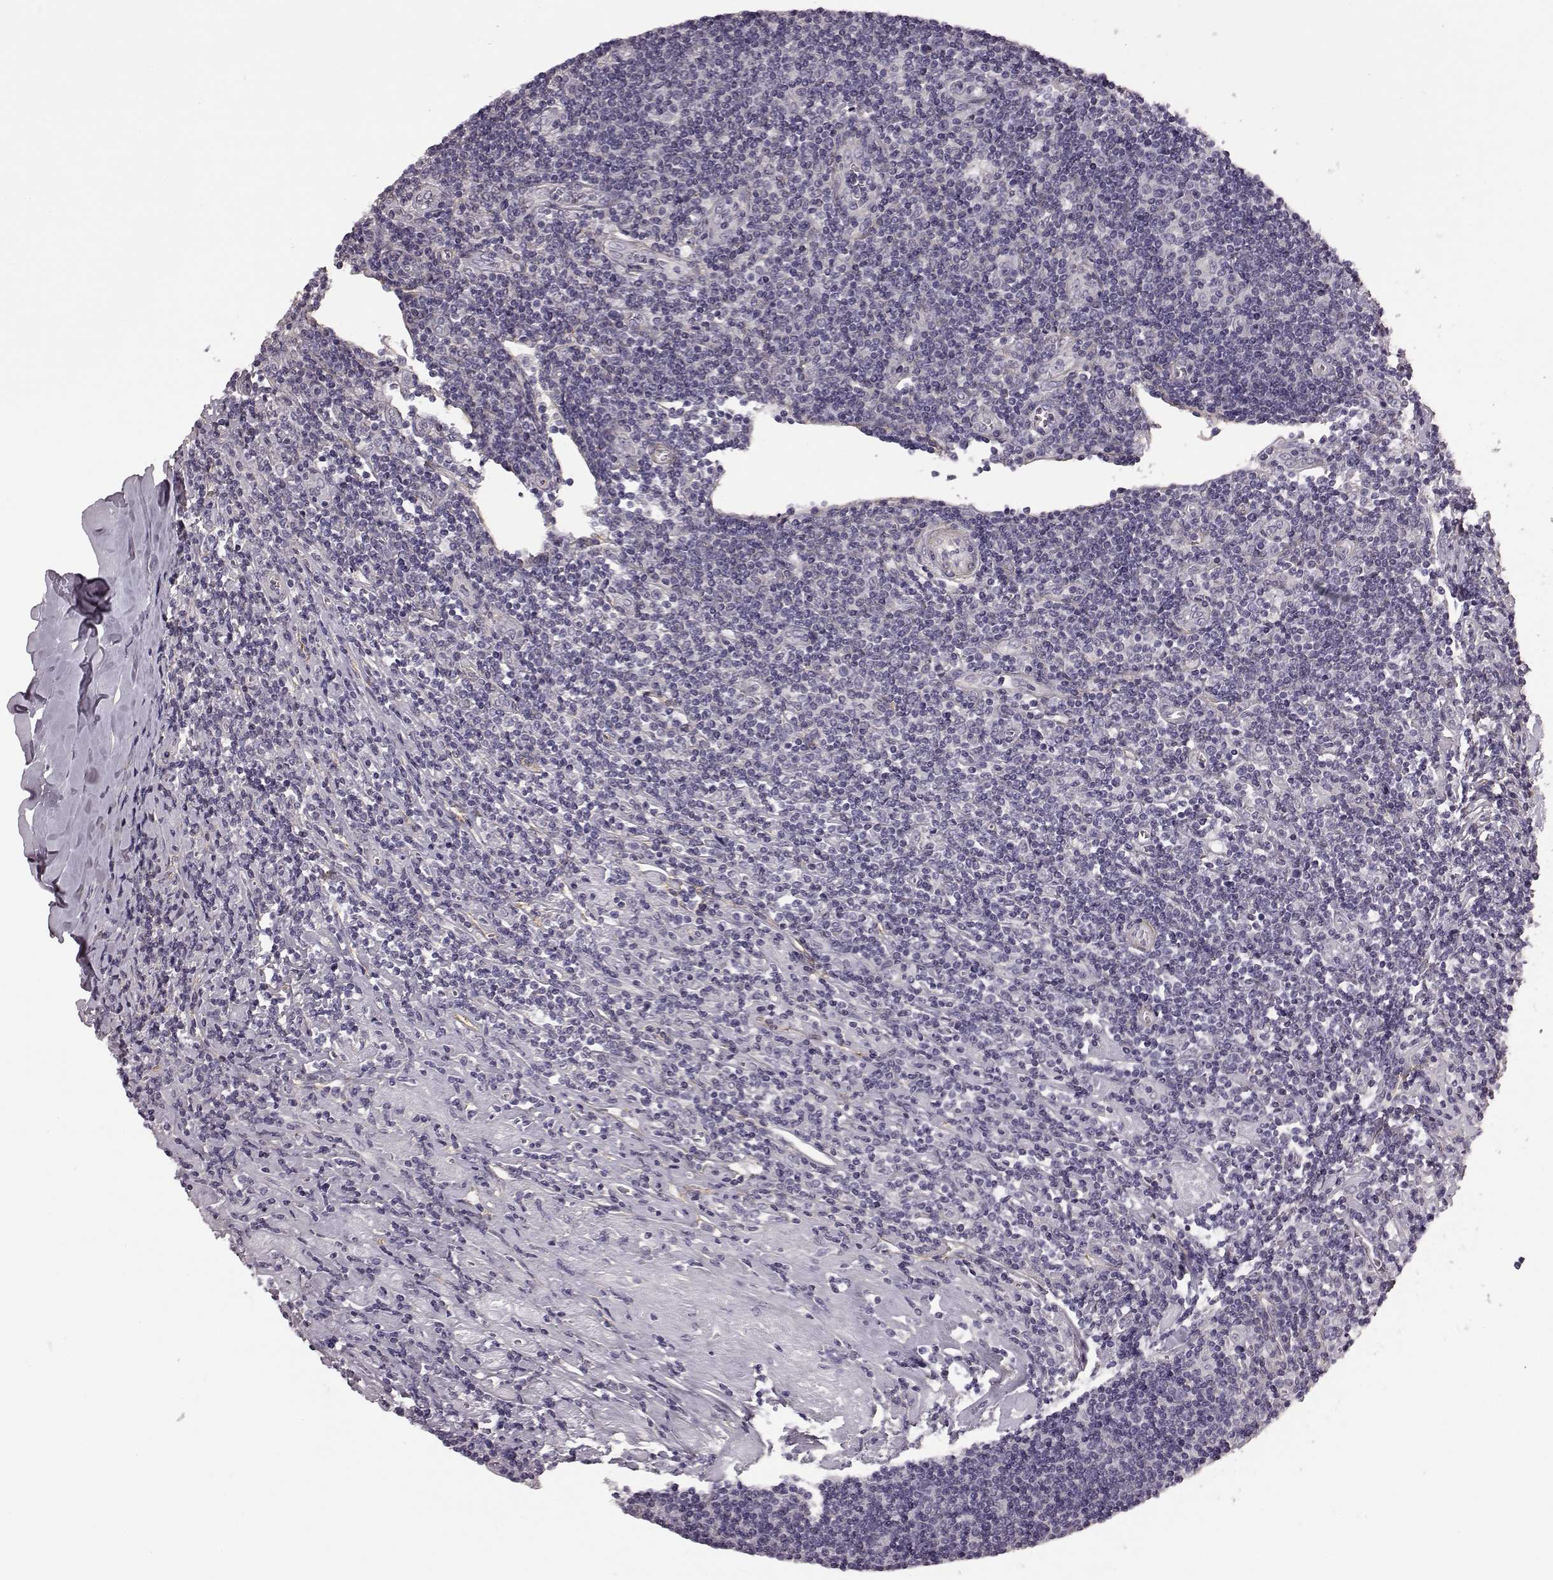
{"staining": {"intensity": "negative", "quantity": "none", "location": "none"}, "tissue": "lymphoma", "cell_type": "Tumor cells", "image_type": "cancer", "snomed": [{"axis": "morphology", "description": "Hodgkin's disease, NOS"}, {"axis": "topography", "description": "Lymph node"}], "caption": "Lymphoma was stained to show a protein in brown. There is no significant expression in tumor cells. The staining was performed using DAB to visualize the protein expression in brown, while the nuclei were stained in blue with hematoxylin (Magnification: 20x).", "gene": "GRK1", "patient": {"sex": "male", "age": 40}}